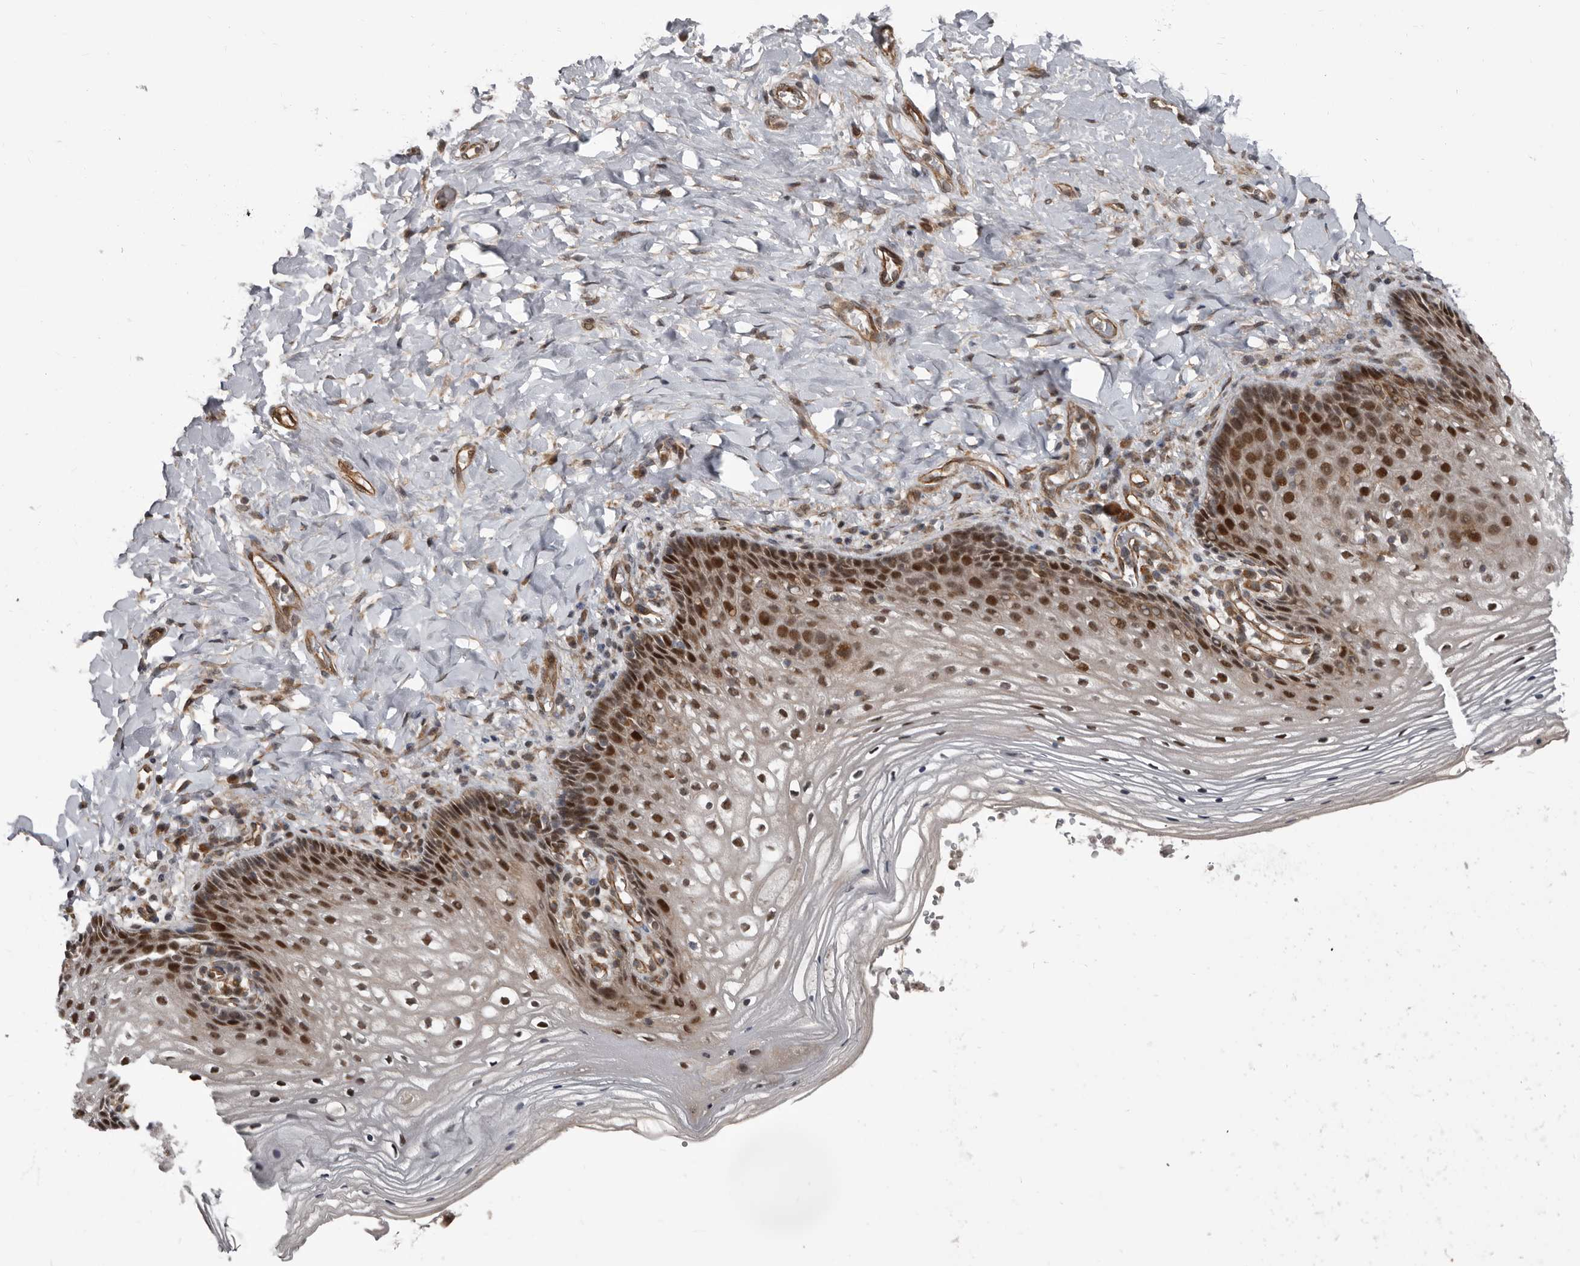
{"staining": {"intensity": "strong", "quantity": ">75%", "location": "nuclear"}, "tissue": "vagina", "cell_type": "Squamous epithelial cells", "image_type": "normal", "snomed": [{"axis": "morphology", "description": "Normal tissue, NOS"}, {"axis": "topography", "description": "Vagina"}], "caption": "Squamous epithelial cells show high levels of strong nuclear positivity in about >75% of cells in benign human vagina. (brown staining indicates protein expression, while blue staining denotes nuclei).", "gene": "CHD1L", "patient": {"sex": "female", "age": 60}}